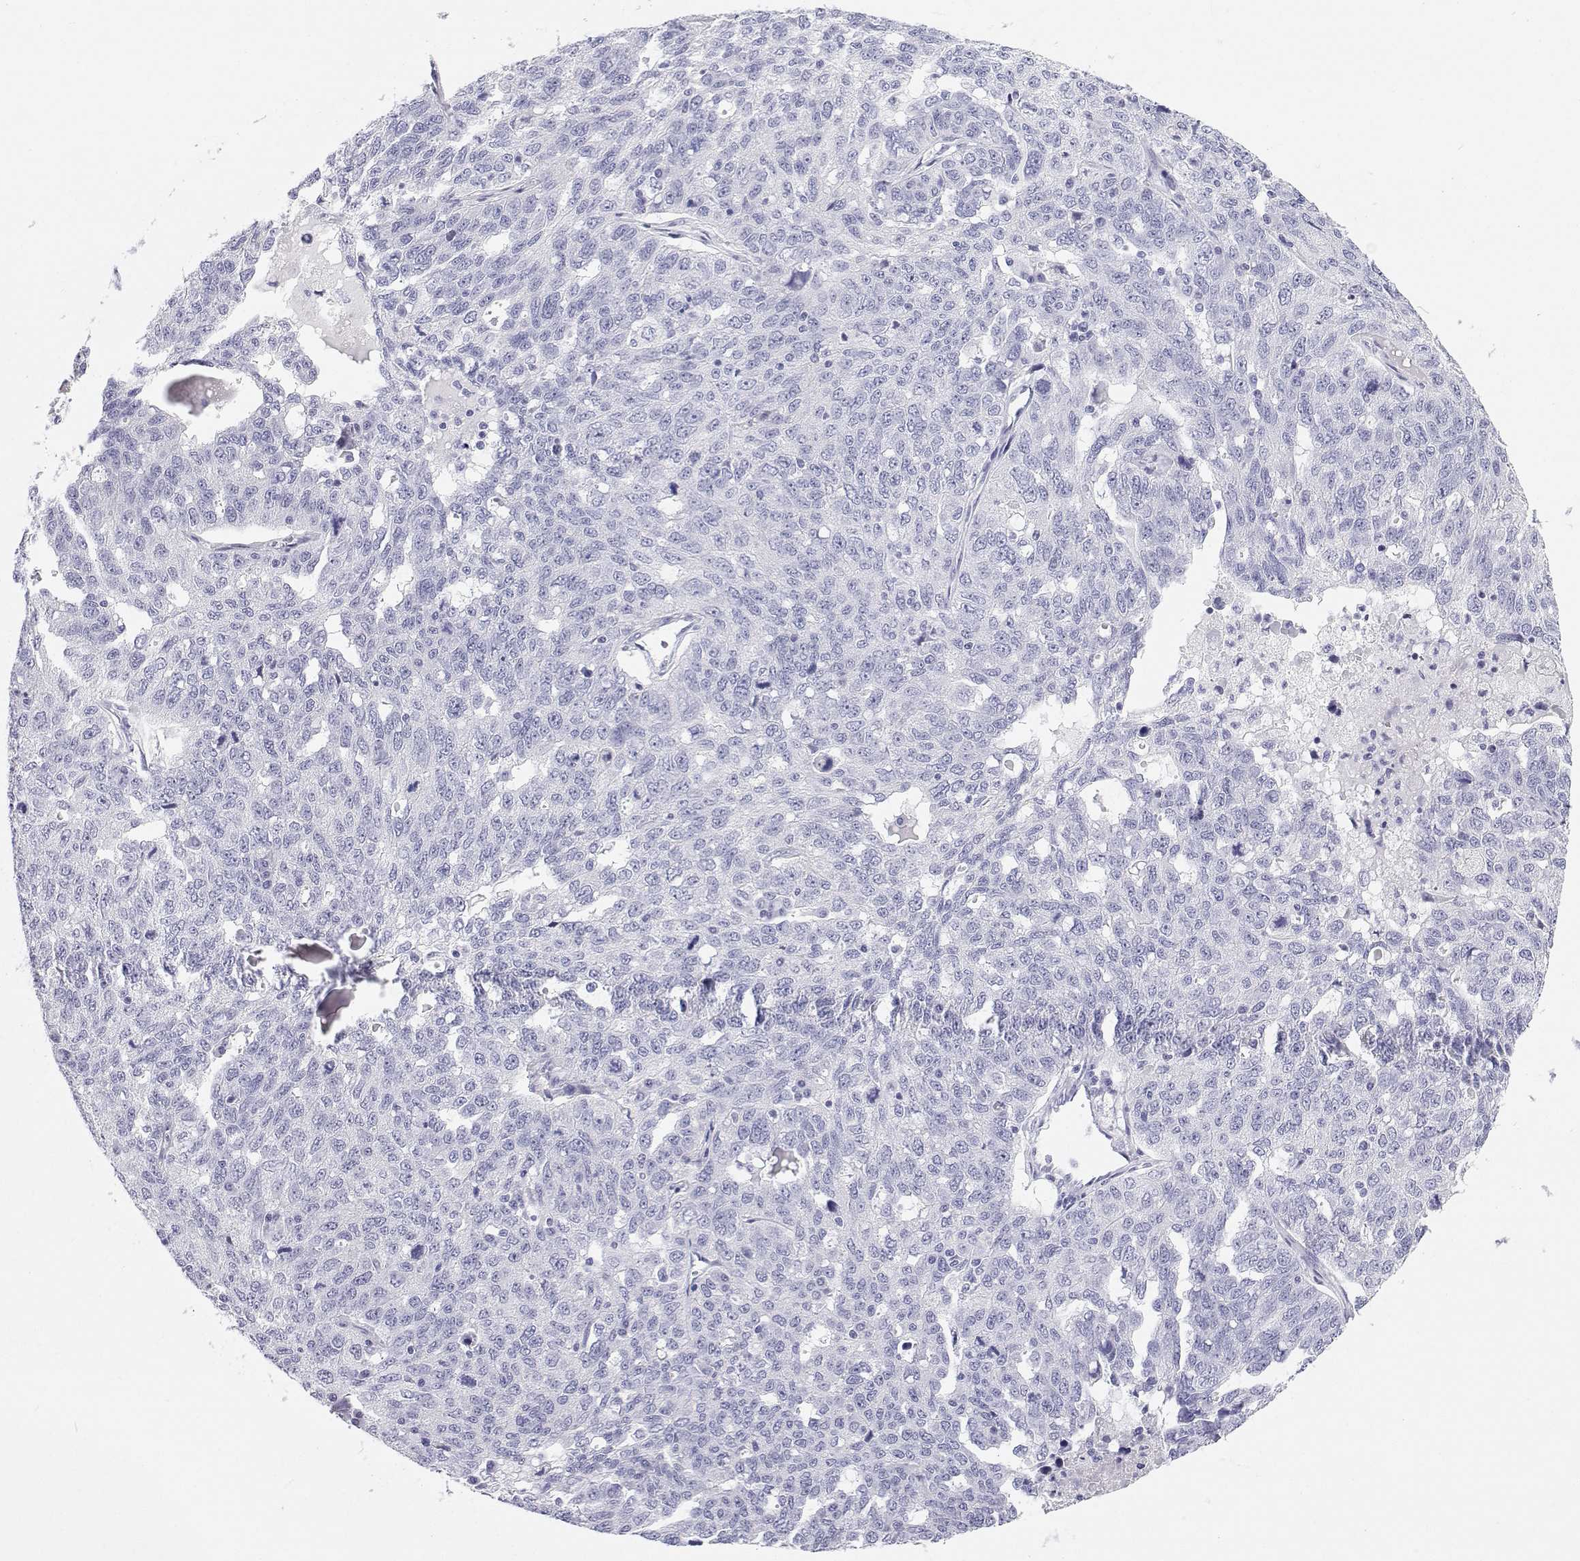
{"staining": {"intensity": "negative", "quantity": "none", "location": "none"}, "tissue": "ovarian cancer", "cell_type": "Tumor cells", "image_type": "cancer", "snomed": [{"axis": "morphology", "description": "Cystadenocarcinoma, serous, NOS"}, {"axis": "topography", "description": "Ovary"}], "caption": "This is an IHC photomicrograph of human ovarian cancer. There is no expression in tumor cells.", "gene": "BHMT", "patient": {"sex": "female", "age": 71}}